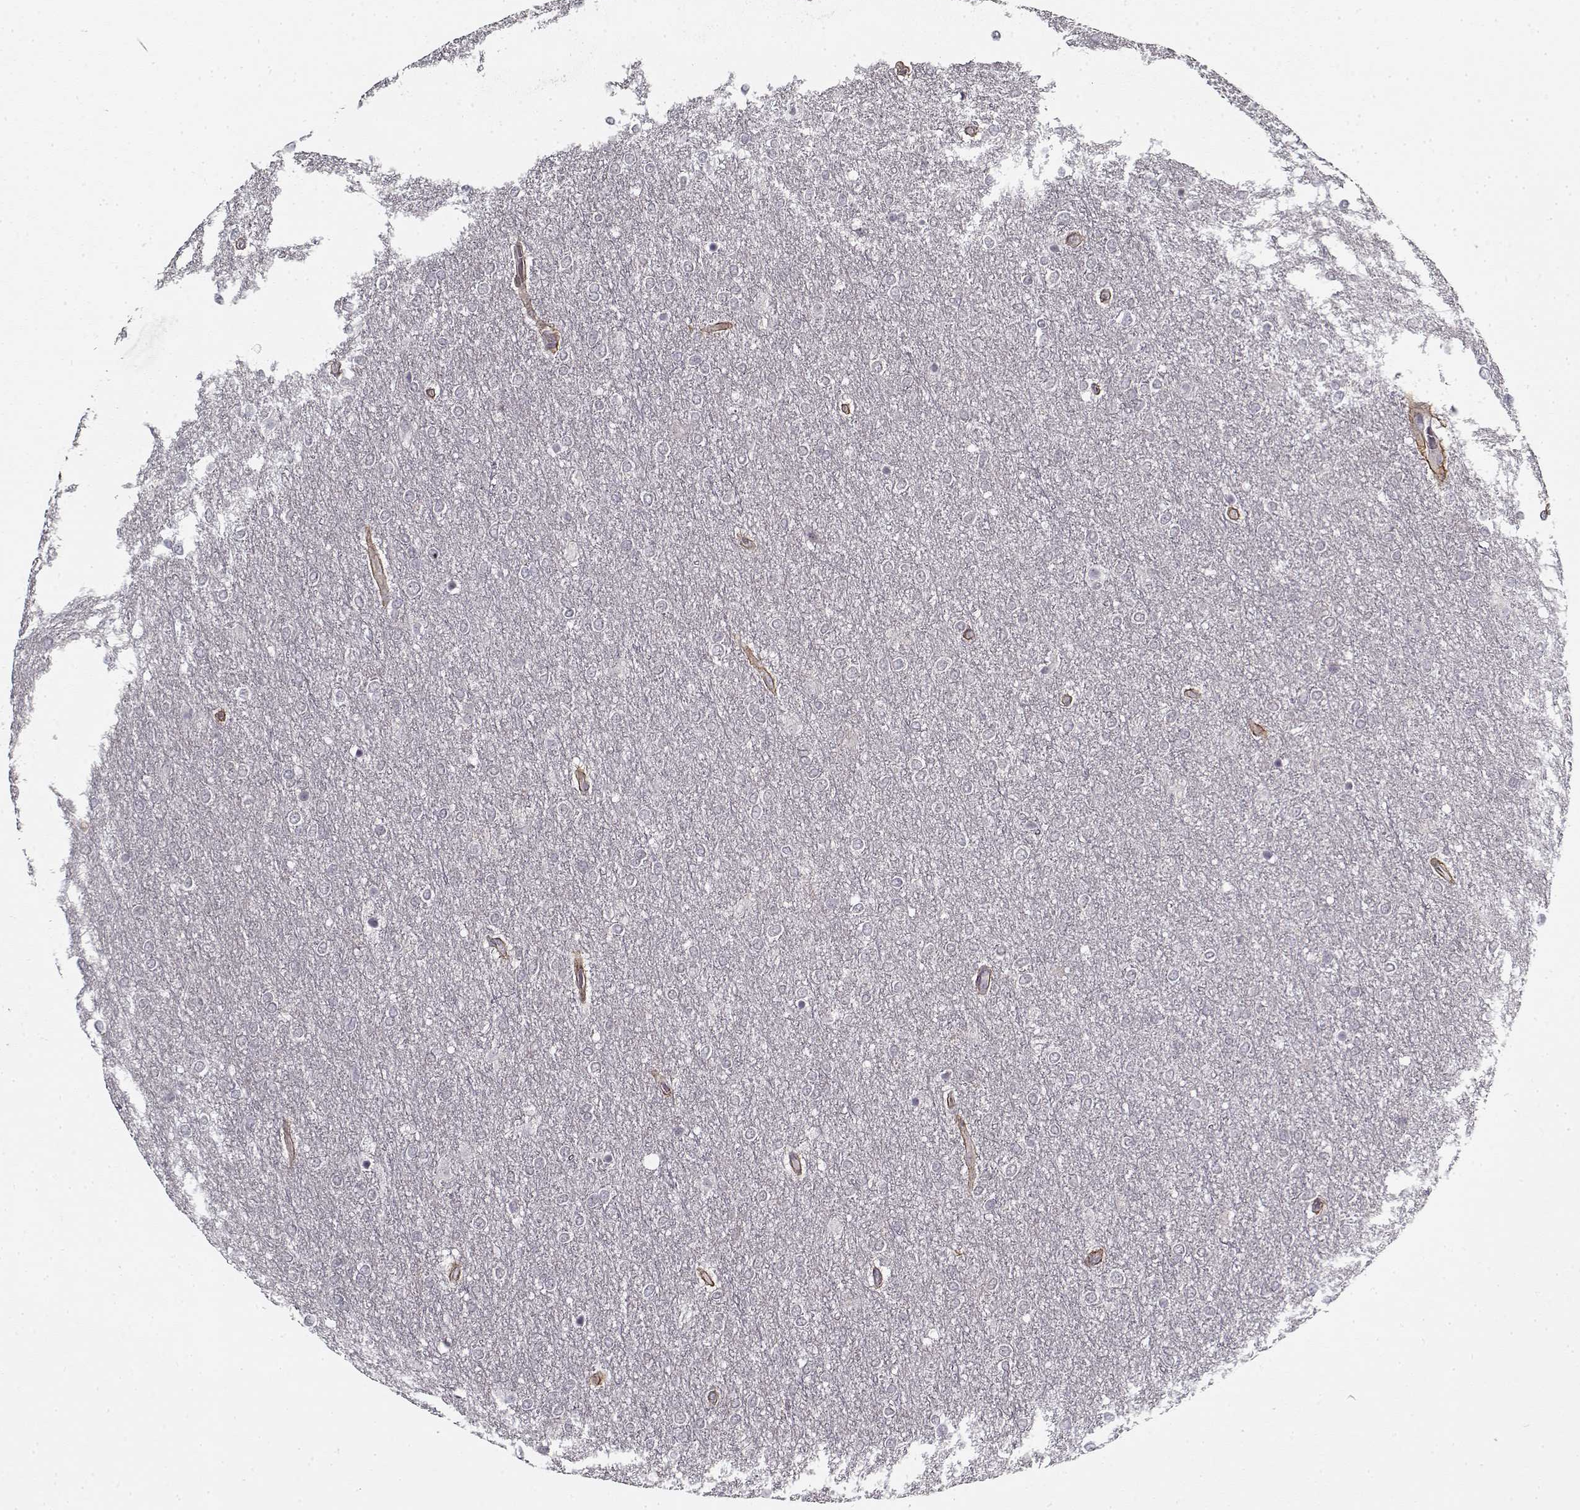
{"staining": {"intensity": "negative", "quantity": "none", "location": "none"}, "tissue": "glioma", "cell_type": "Tumor cells", "image_type": "cancer", "snomed": [{"axis": "morphology", "description": "Glioma, malignant, High grade"}, {"axis": "topography", "description": "Brain"}], "caption": "Immunohistochemical staining of glioma displays no significant staining in tumor cells.", "gene": "LAMA2", "patient": {"sex": "female", "age": 61}}